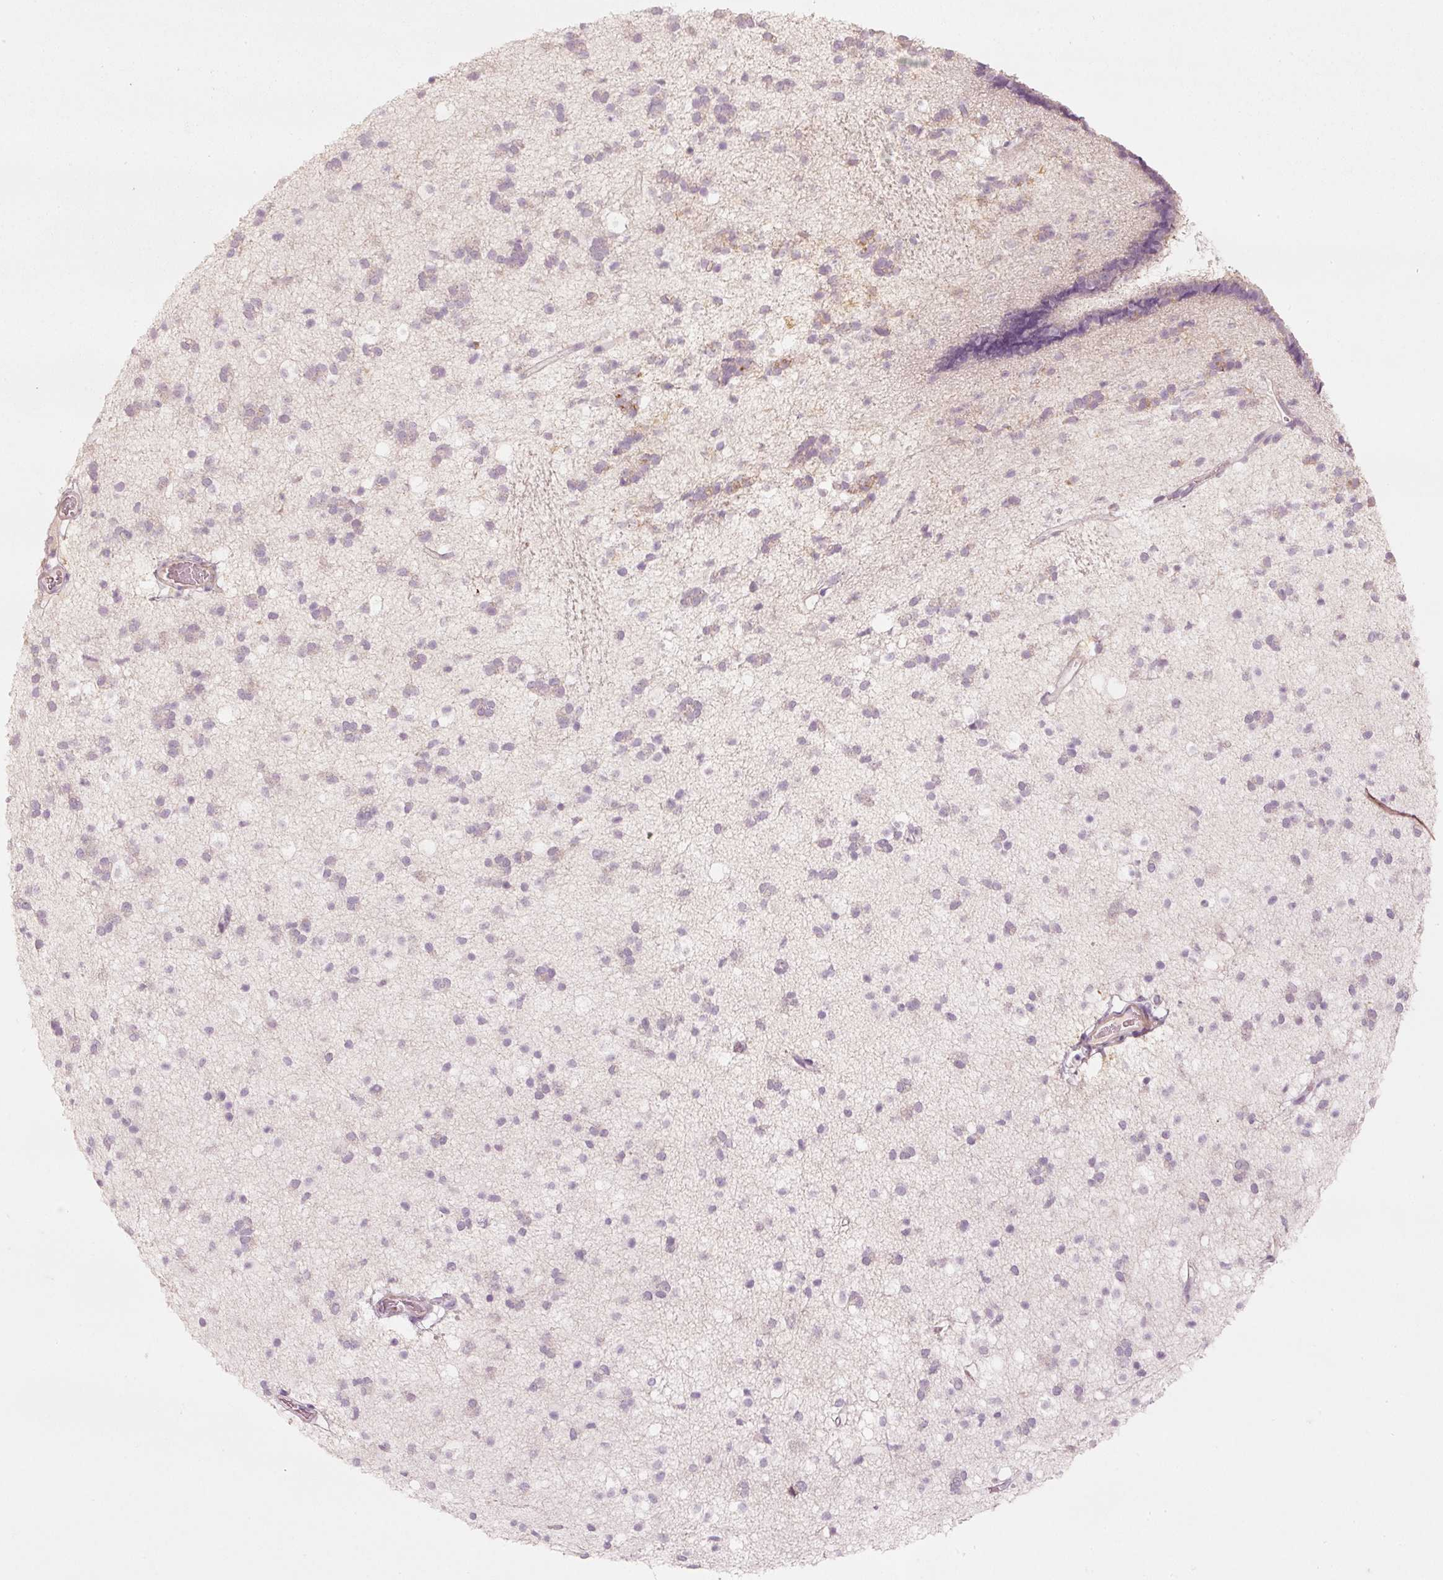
{"staining": {"intensity": "negative", "quantity": "none", "location": "none"}, "tissue": "caudate", "cell_type": "Glial cells", "image_type": "normal", "snomed": [{"axis": "morphology", "description": "Normal tissue, NOS"}, {"axis": "topography", "description": "Lateral ventricle wall"}], "caption": "Image shows no protein positivity in glial cells of unremarkable caudate.", "gene": "TREX2", "patient": {"sex": "male", "age": 37}}